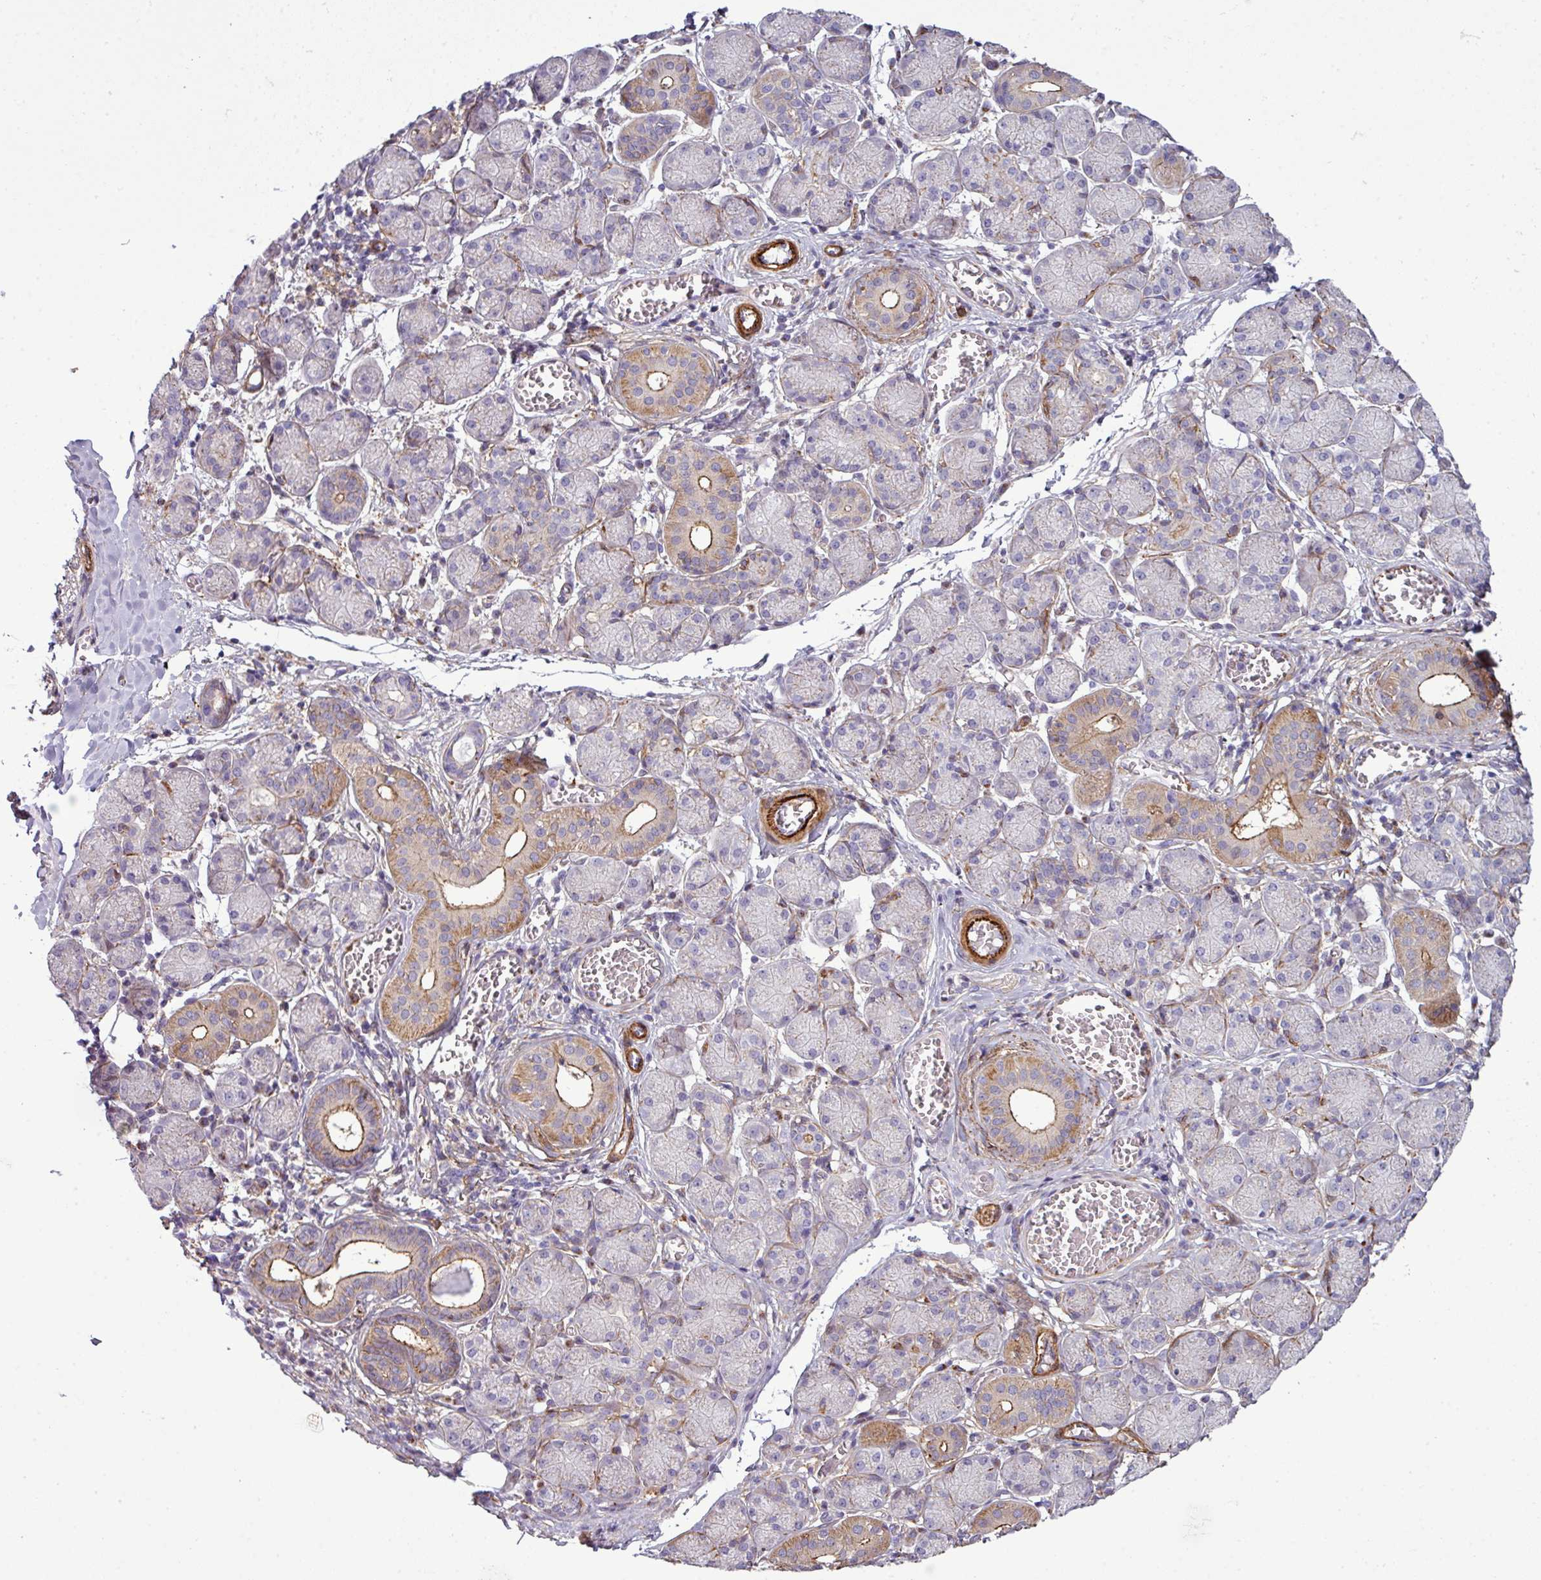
{"staining": {"intensity": "moderate", "quantity": "<25%", "location": "cytoplasmic/membranous"}, "tissue": "salivary gland", "cell_type": "Glandular cells", "image_type": "normal", "snomed": [{"axis": "morphology", "description": "Normal tissue, NOS"}, {"axis": "topography", "description": "Salivary gland"}], "caption": "Moderate cytoplasmic/membranous protein expression is seen in approximately <25% of glandular cells in salivary gland. (DAB IHC with brightfield microscopy, high magnification).", "gene": "COL8A1", "patient": {"sex": "female", "age": 24}}